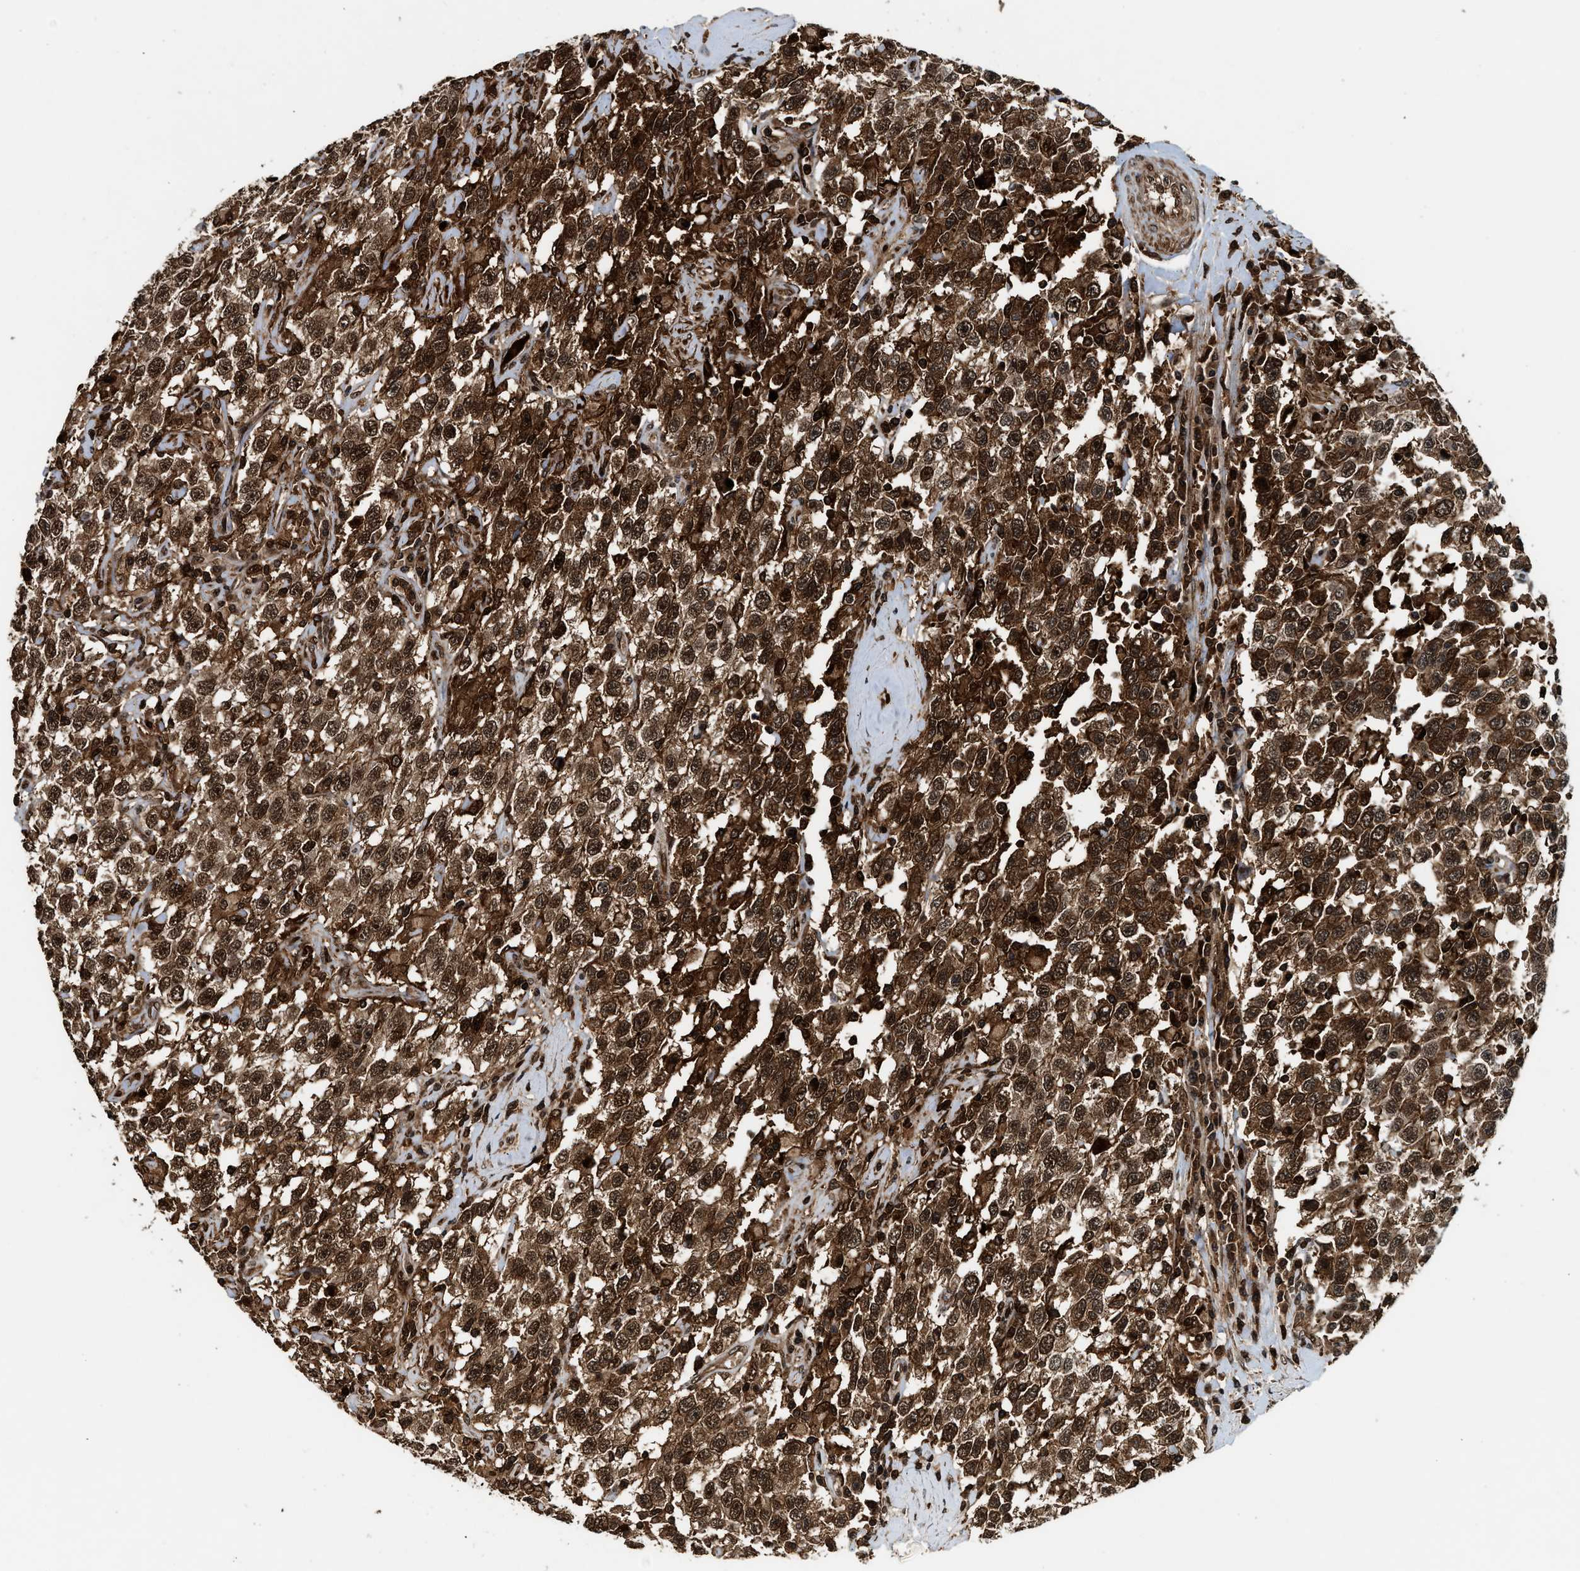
{"staining": {"intensity": "strong", "quantity": ">75%", "location": "cytoplasmic/membranous,nuclear"}, "tissue": "testis cancer", "cell_type": "Tumor cells", "image_type": "cancer", "snomed": [{"axis": "morphology", "description": "Seminoma, NOS"}, {"axis": "topography", "description": "Testis"}], "caption": "Testis cancer (seminoma) stained with a brown dye reveals strong cytoplasmic/membranous and nuclear positive staining in approximately >75% of tumor cells.", "gene": "MDM2", "patient": {"sex": "male", "age": 41}}